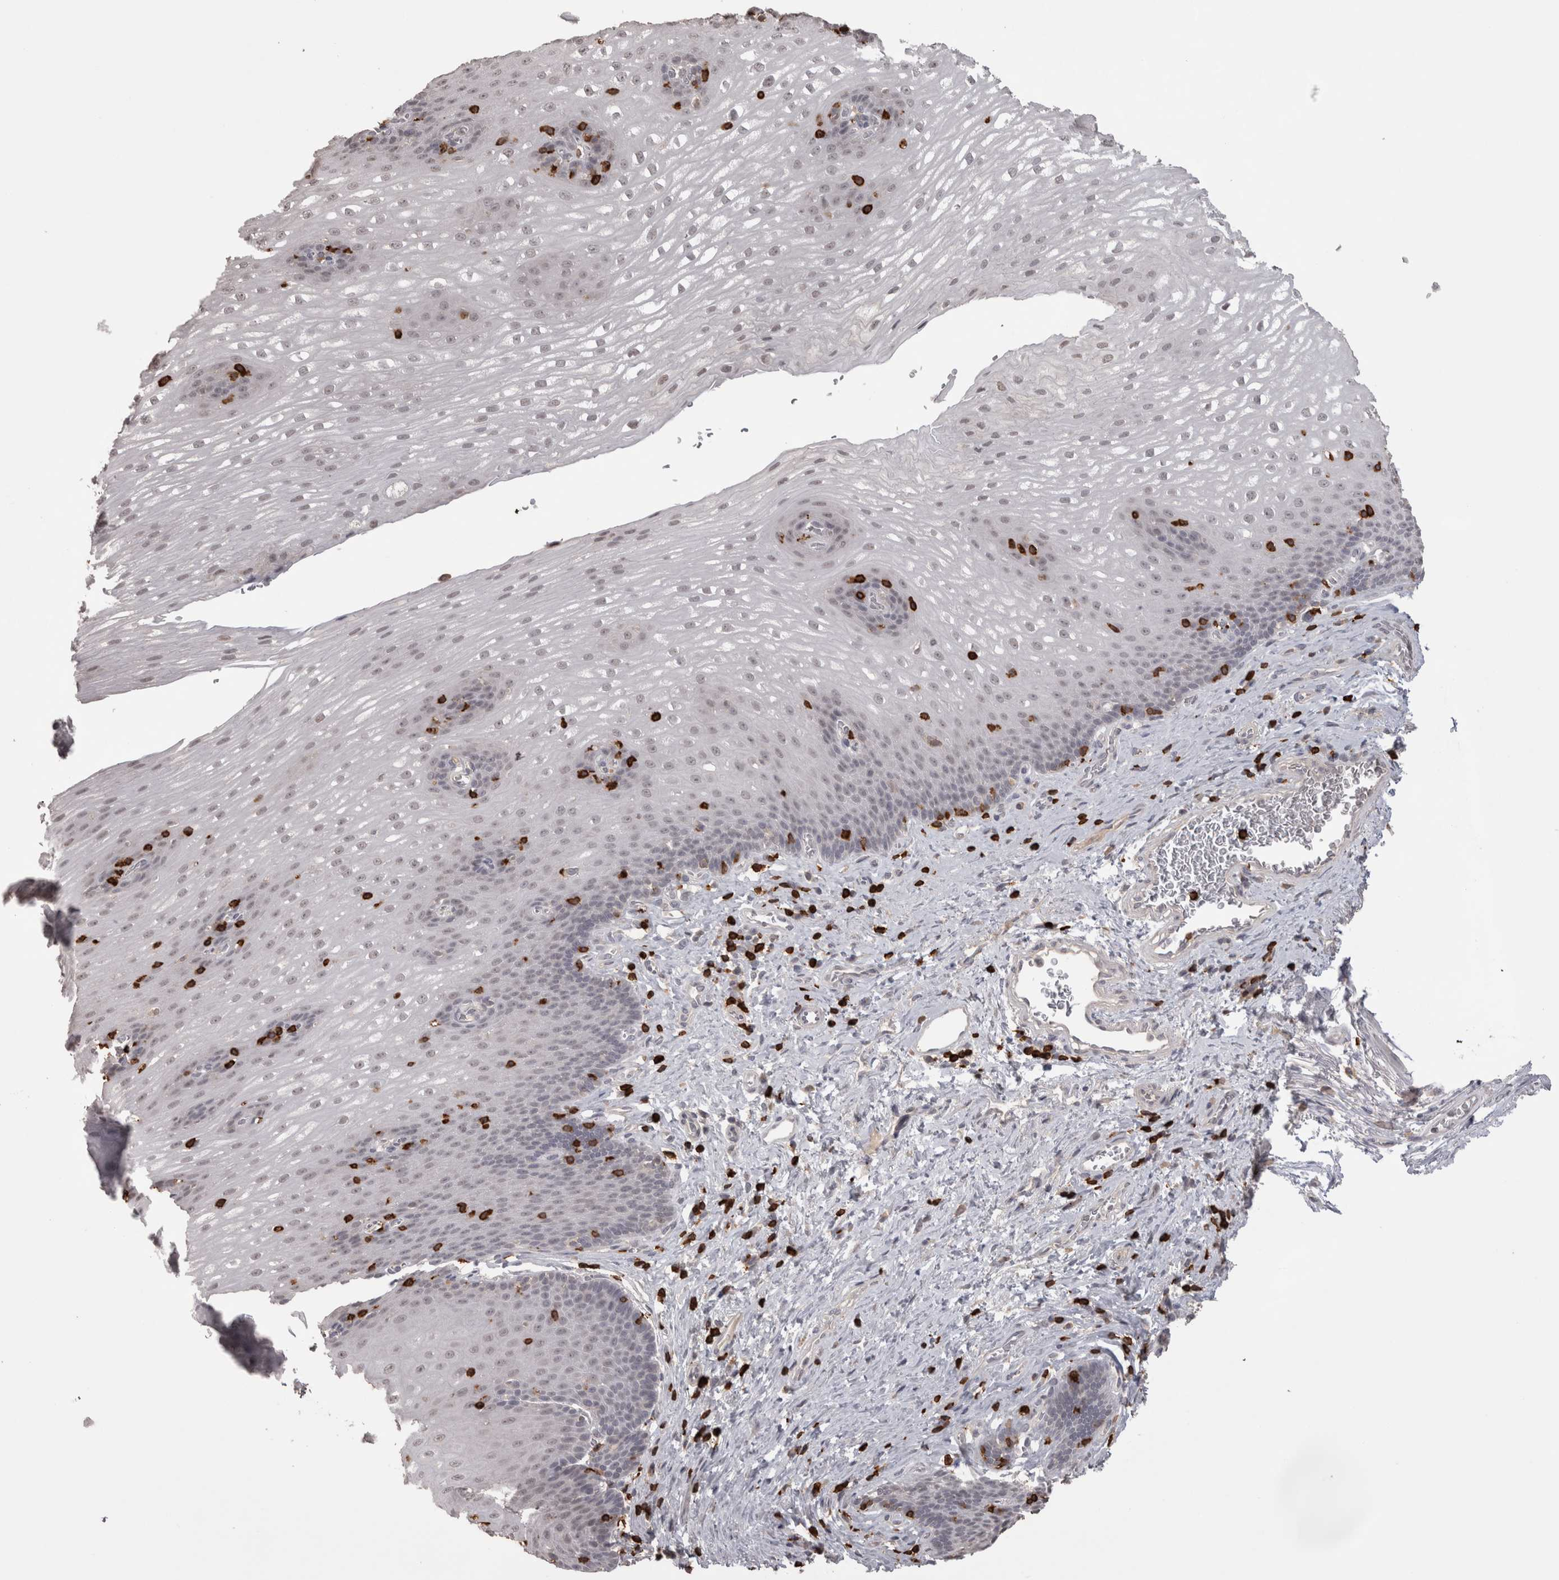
{"staining": {"intensity": "negative", "quantity": "none", "location": "none"}, "tissue": "esophagus", "cell_type": "Squamous epithelial cells", "image_type": "normal", "snomed": [{"axis": "morphology", "description": "Normal tissue, NOS"}, {"axis": "topography", "description": "Esophagus"}], "caption": "There is no significant expression in squamous epithelial cells of esophagus. The staining was performed using DAB to visualize the protein expression in brown, while the nuclei were stained in blue with hematoxylin (Magnification: 20x).", "gene": "SKAP1", "patient": {"sex": "male", "age": 48}}